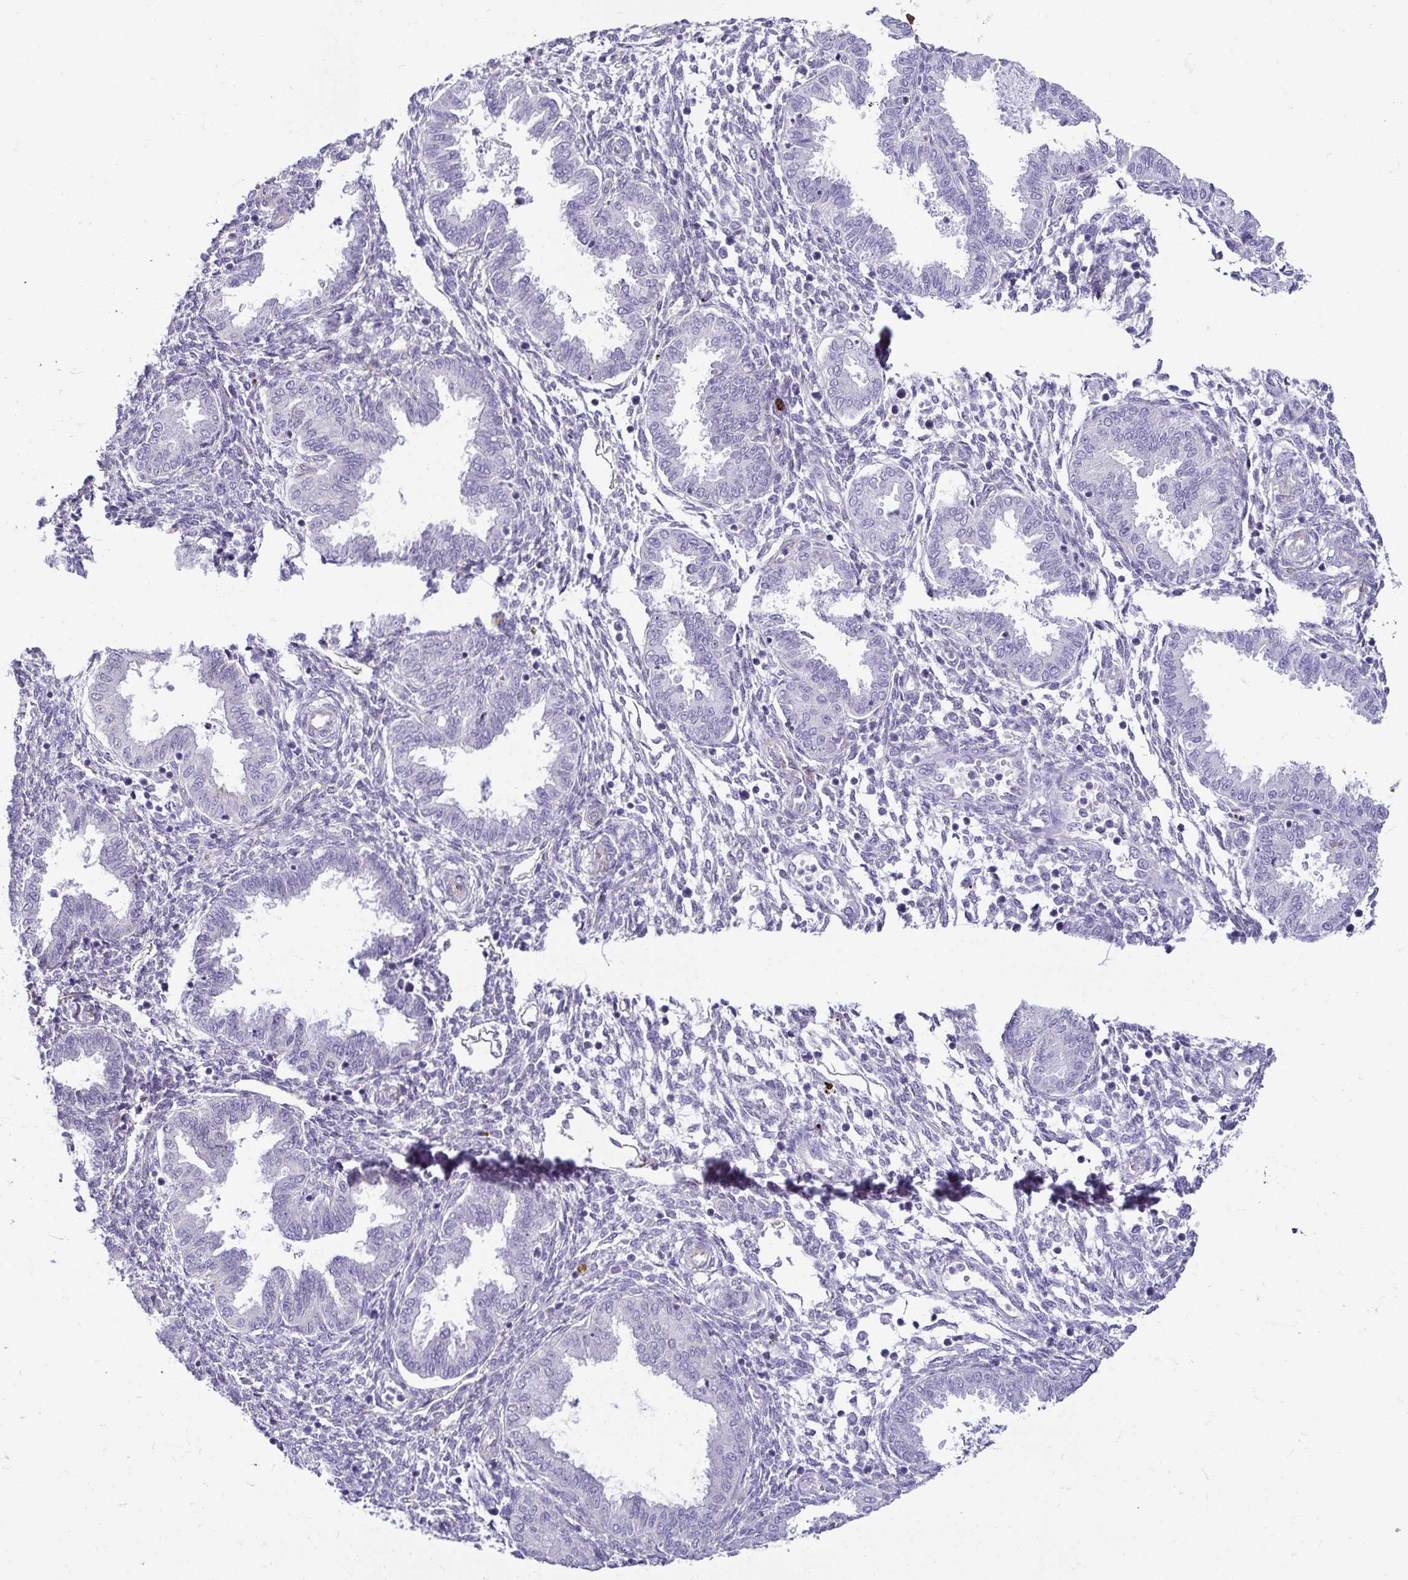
{"staining": {"intensity": "negative", "quantity": "none", "location": "none"}, "tissue": "endometrium", "cell_type": "Cells in endometrial stroma", "image_type": "normal", "snomed": [{"axis": "morphology", "description": "Normal tissue, NOS"}, {"axis": "topography", "description": "Endometrium"}], "caption": "Immunohistochemistry (IHC) histopathology image of benign human endometrium stained for a protein (brown), which shows no positivity in cells in endometrial stroma. (DAB IHC with hematoxylin counter stain).", "gene": "CASP14", "patient": {"sex": "female", "age": 33}}